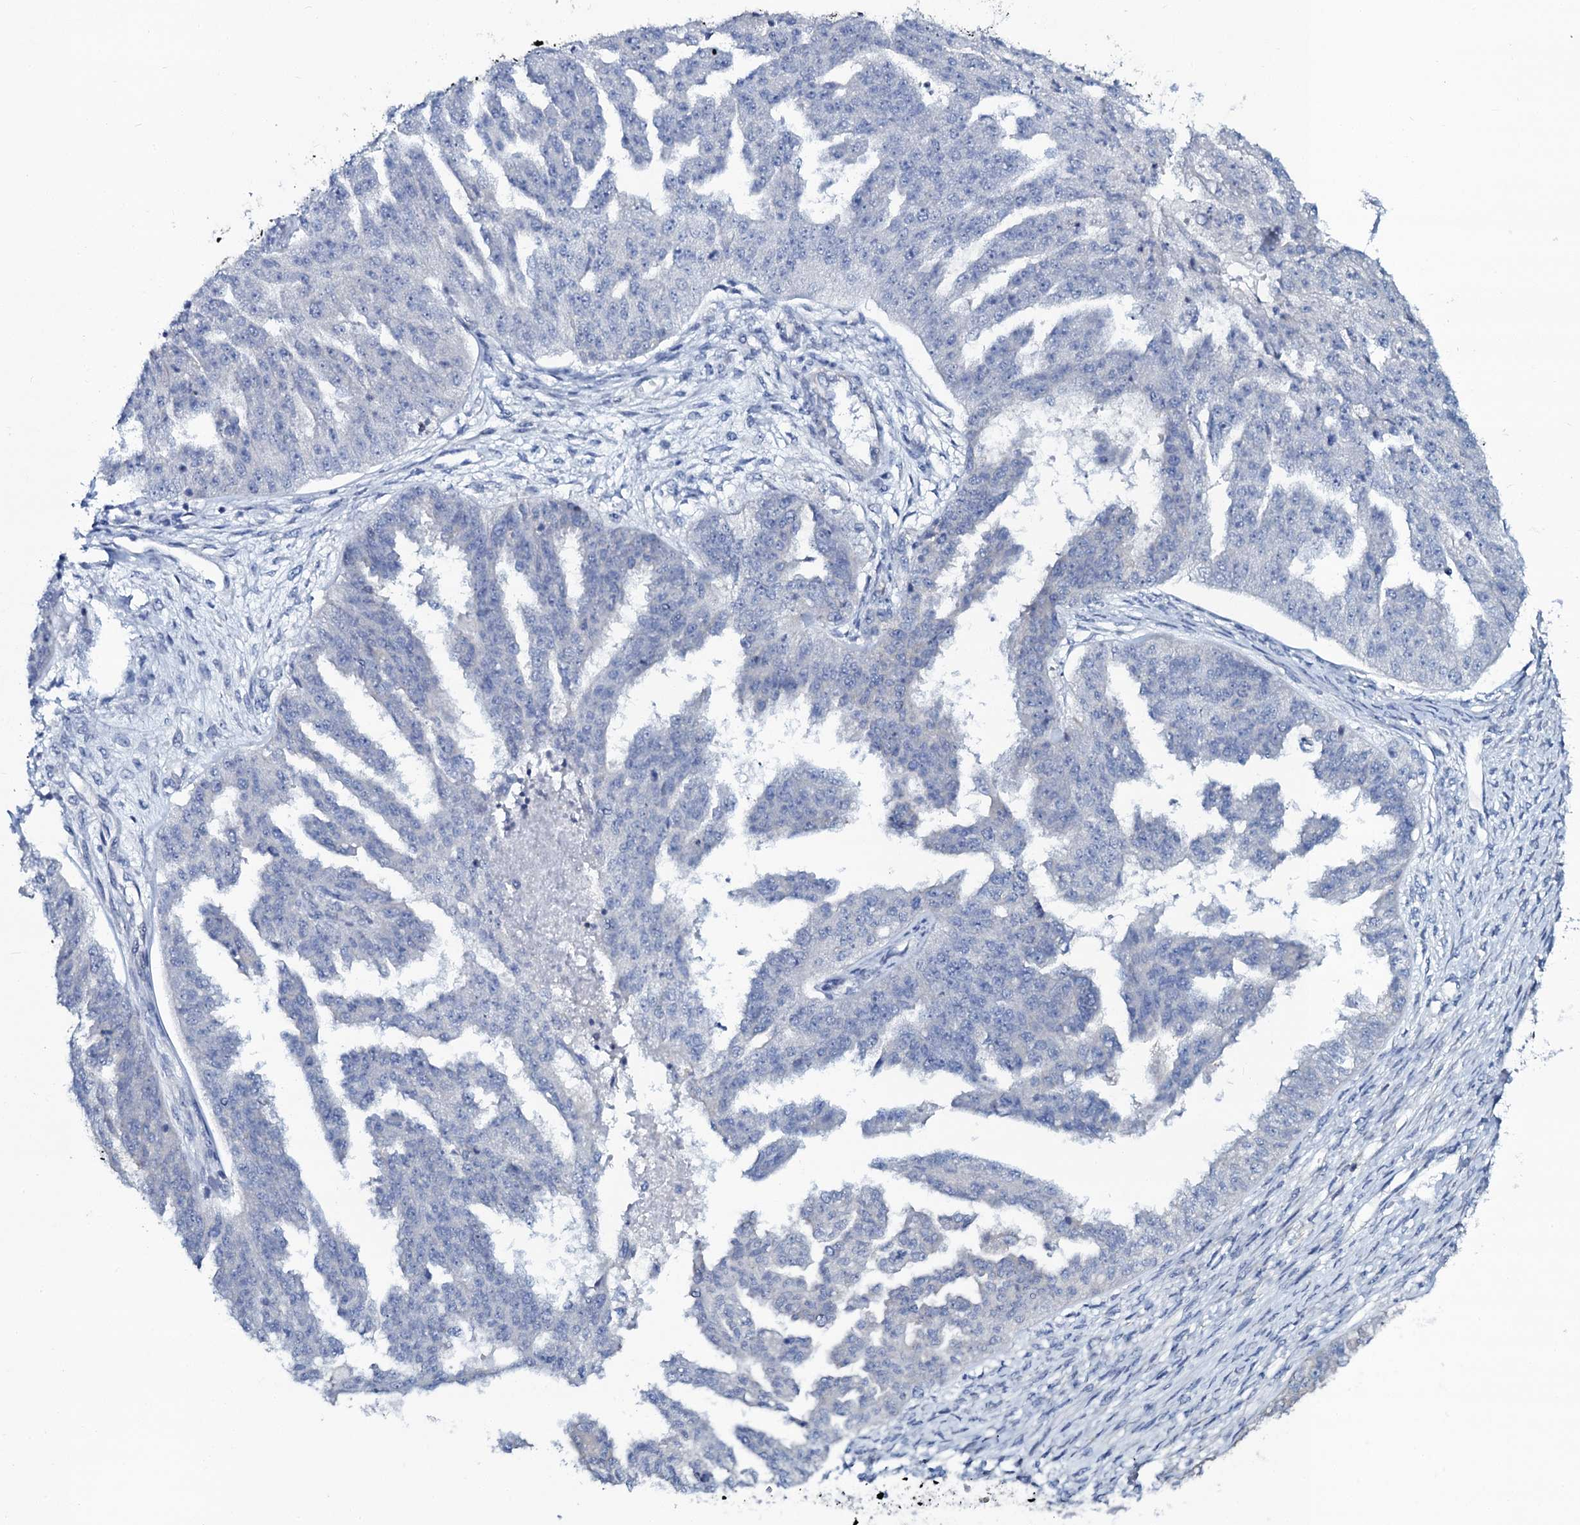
{"staining": {"intensity": "negative", "quantity": "none", "location": "none"}, "tissue": "ovarian cancer", "cell_type": "Tumor cells", "image_type": "cancer", "snomed": [{"axis": "morphology", "description": "Cystadenocarcinoma, serous, NOS"}, {"axis": "topography", "description": "Ovary"}], "caption": "DAB immunohistochemical staining of human serous cystadenocarcinoma (ovarian) displays no significant staining in tumor cells.", "gene": "C10orf88", "patient": {"sex": "female", "age": 58}}